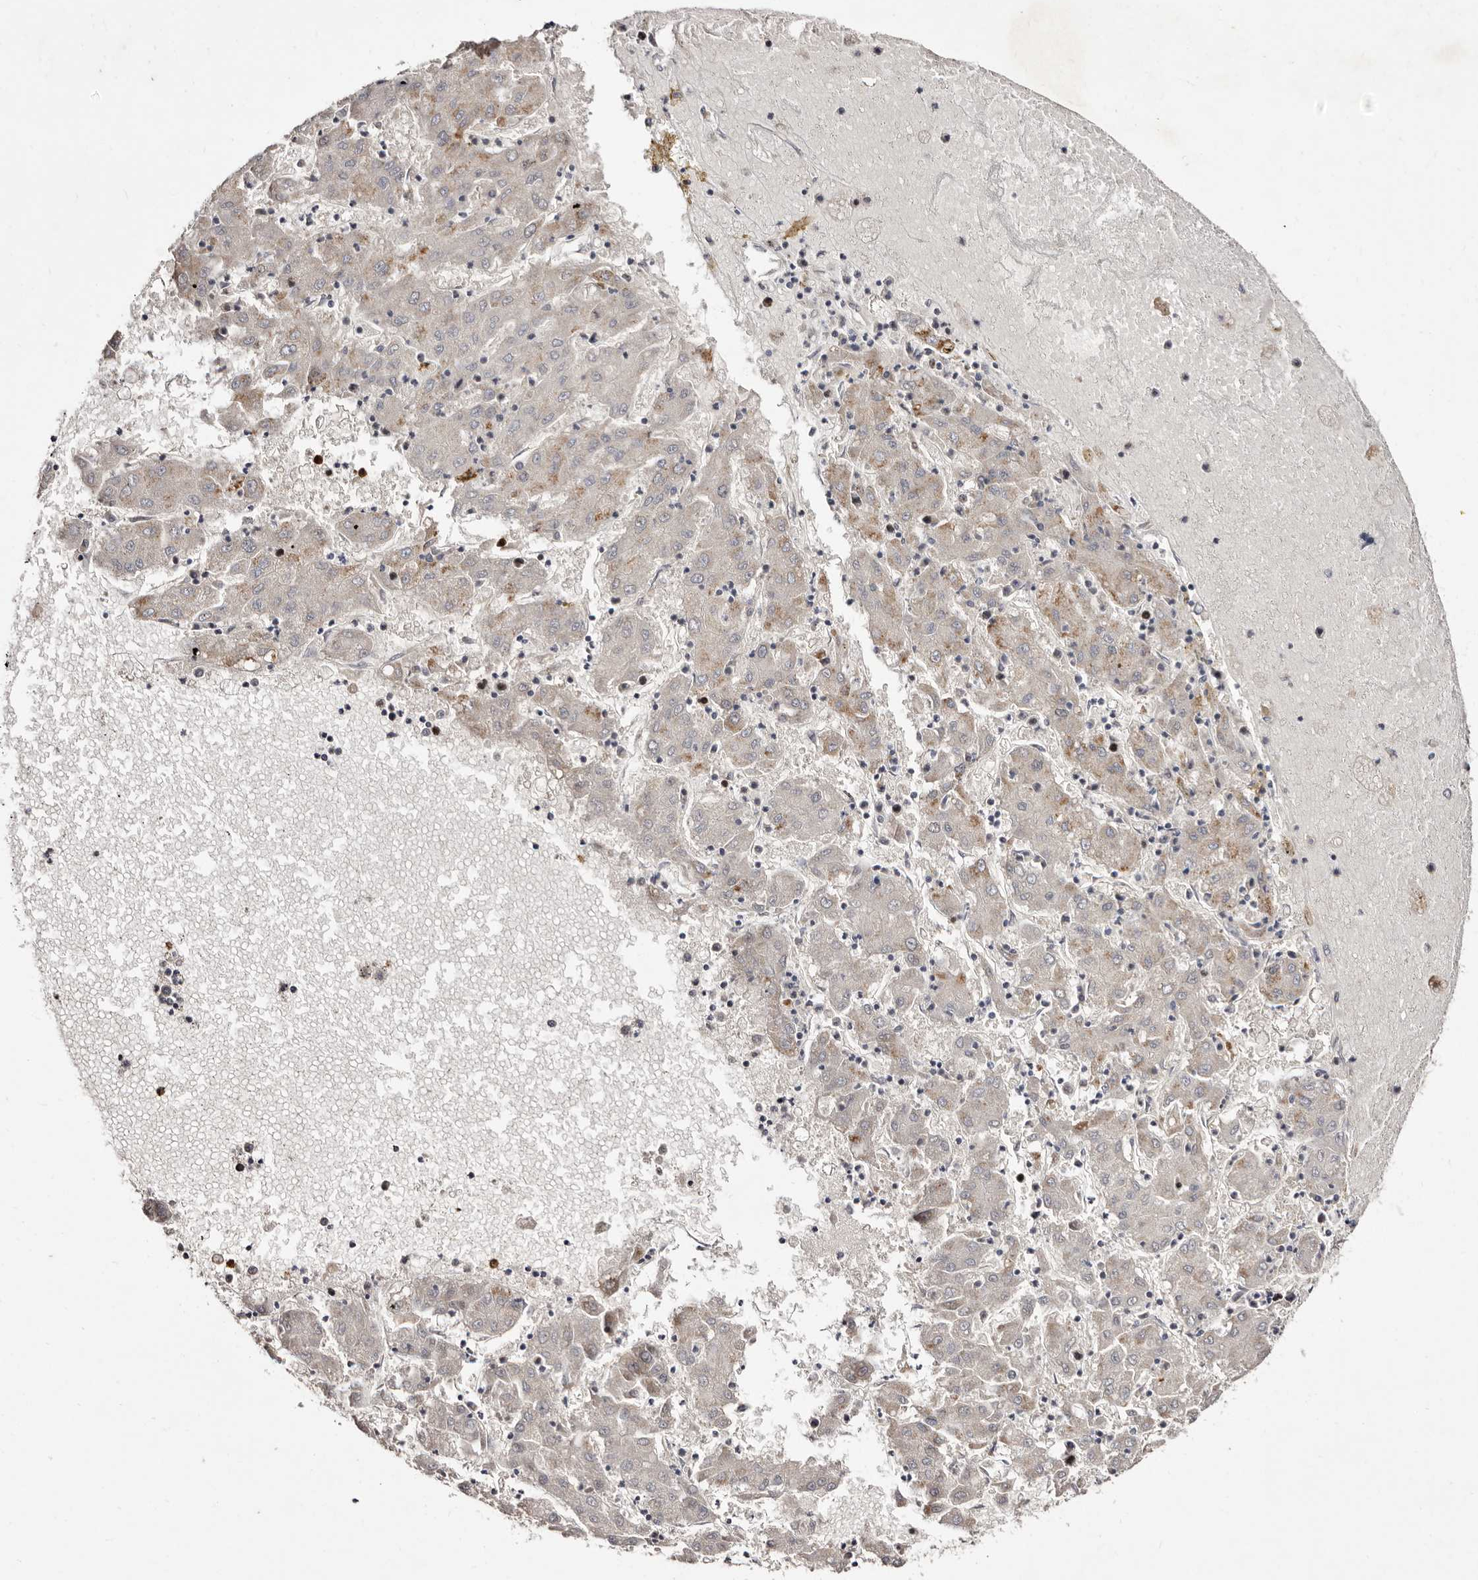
{"staining": {"intensity": "weak", "quantity": "25%-75%", "location": "cytoplasmic/membranous"}, "tissue": "liver cancer", "cell_type": "Tumor cells", "image_type": "cancer", "snomed": [{"axis": "morphology", "description": "Carcinoma, Hepatocellular, NOS"}, {"axis": "topography", "description": "Liver"}], "caption": "This image displays immunohistochemistry (IHC) staining of liver hepatocellular carcinoma, with low weak cytoplasmic/membranous staining in approximately 25%-75% of tumor cells.", "gene": "CDCA8", "patient": {"sex": "male", "age": 72}}